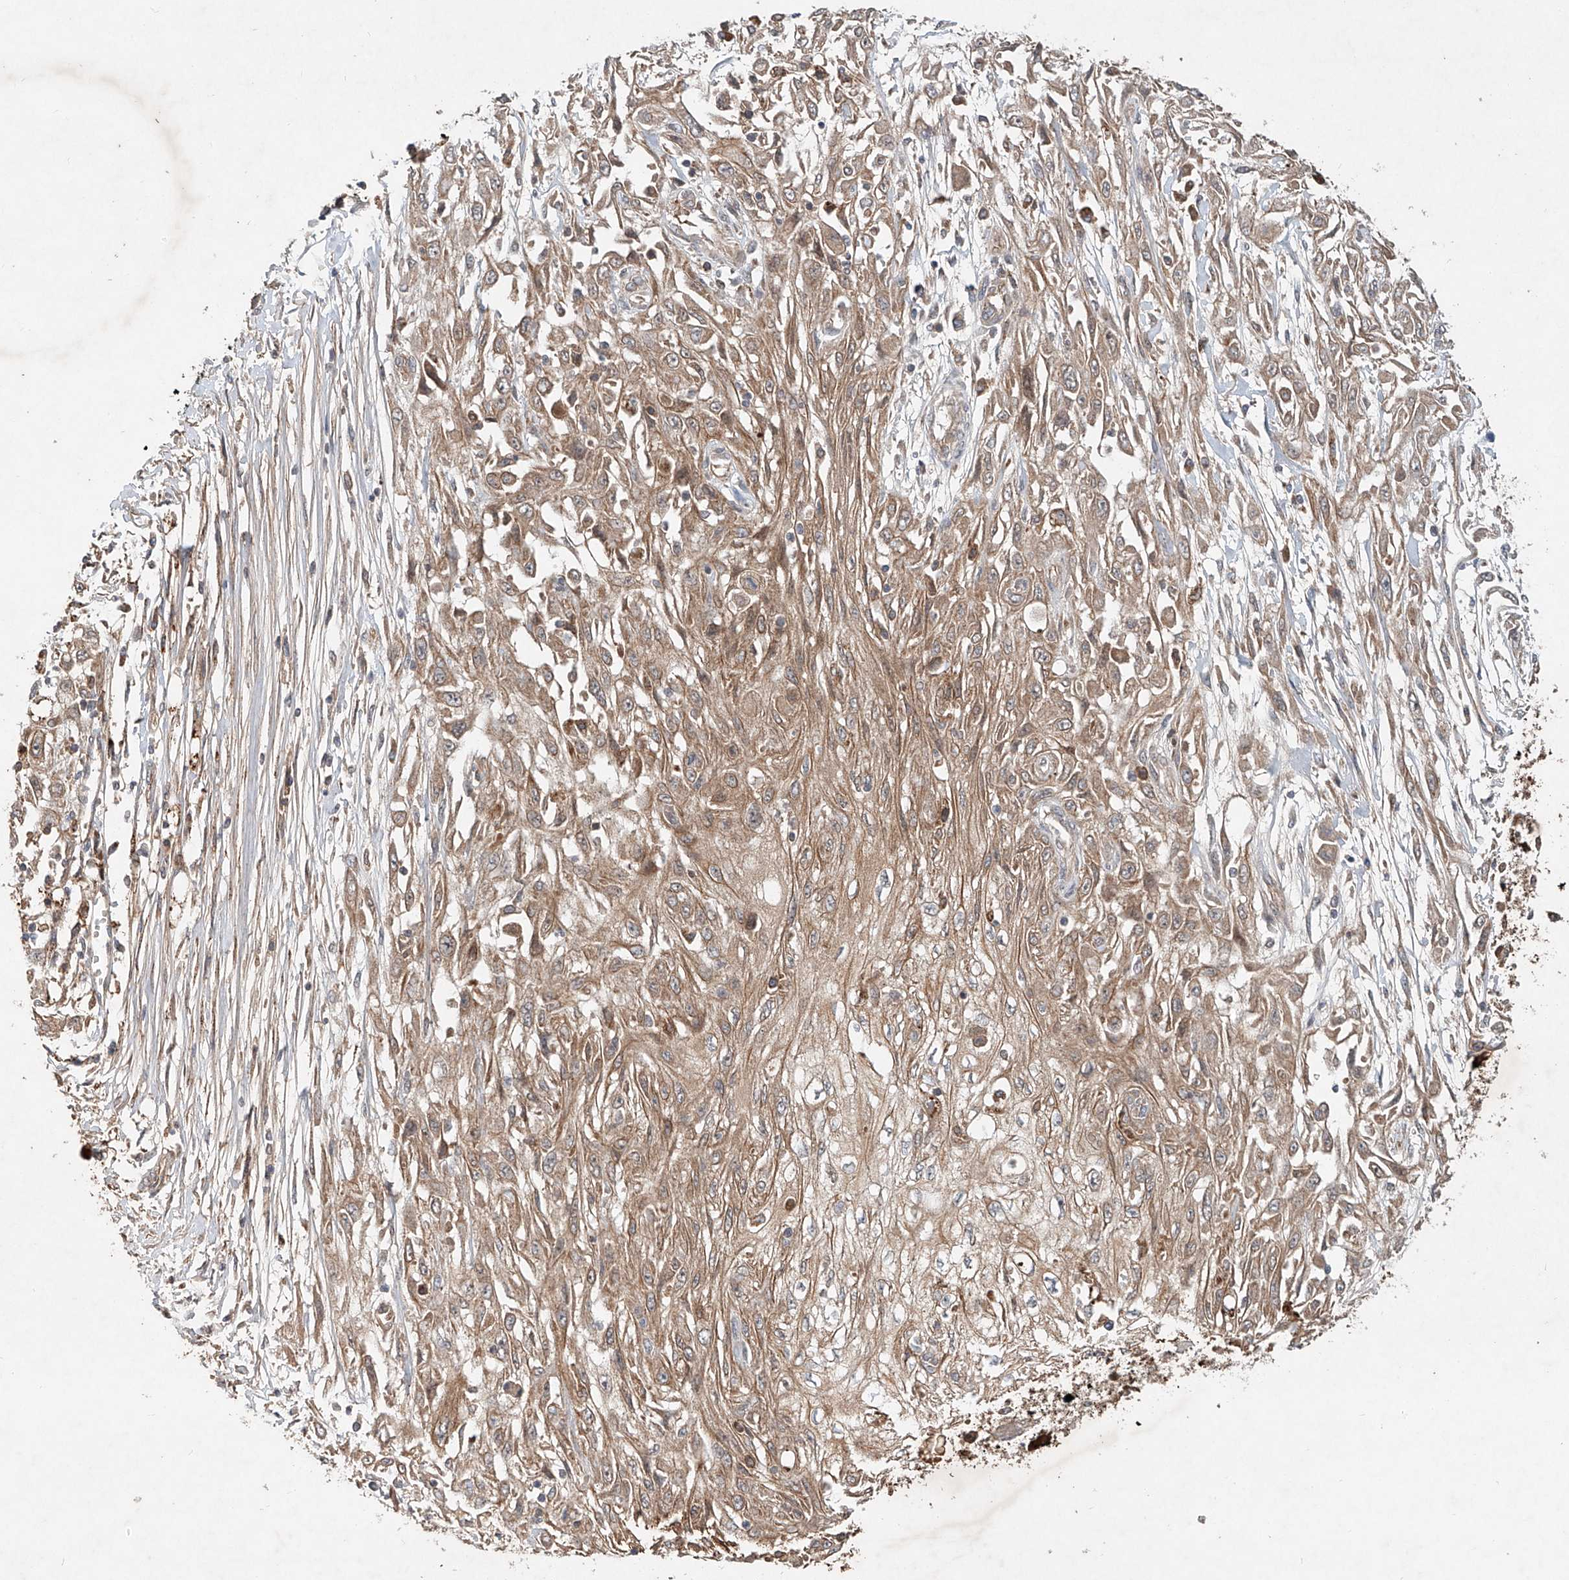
{"staining": {"intensity": "moderate", "quantity": ">75%", "location": "cytoplasmic/membranous"}, "tissue": "skin cancer", "cell_type": "Tumor cells", "image_type": "cancer", "snomed": [{"axis": "morphology", "description": "Squamous cell carcinoma, NOS"}, {"axis": "morphology", "description": "Squamous cell carcinoma, metastatic, NOS"}, {"axis": "topography", "description": "Skin"}, {"axis": "topography", "description": "Lymph node"}], "caption": "An IHC histopathology image of tumor tissue is shown. Protein staining in brown labels moderate cytoplasmic/membranous positivity in skin metastatic squamous cell carcinoma within tumor cells.", "gene": "IER5", "patient": {"sex": "male", "age": 75}}